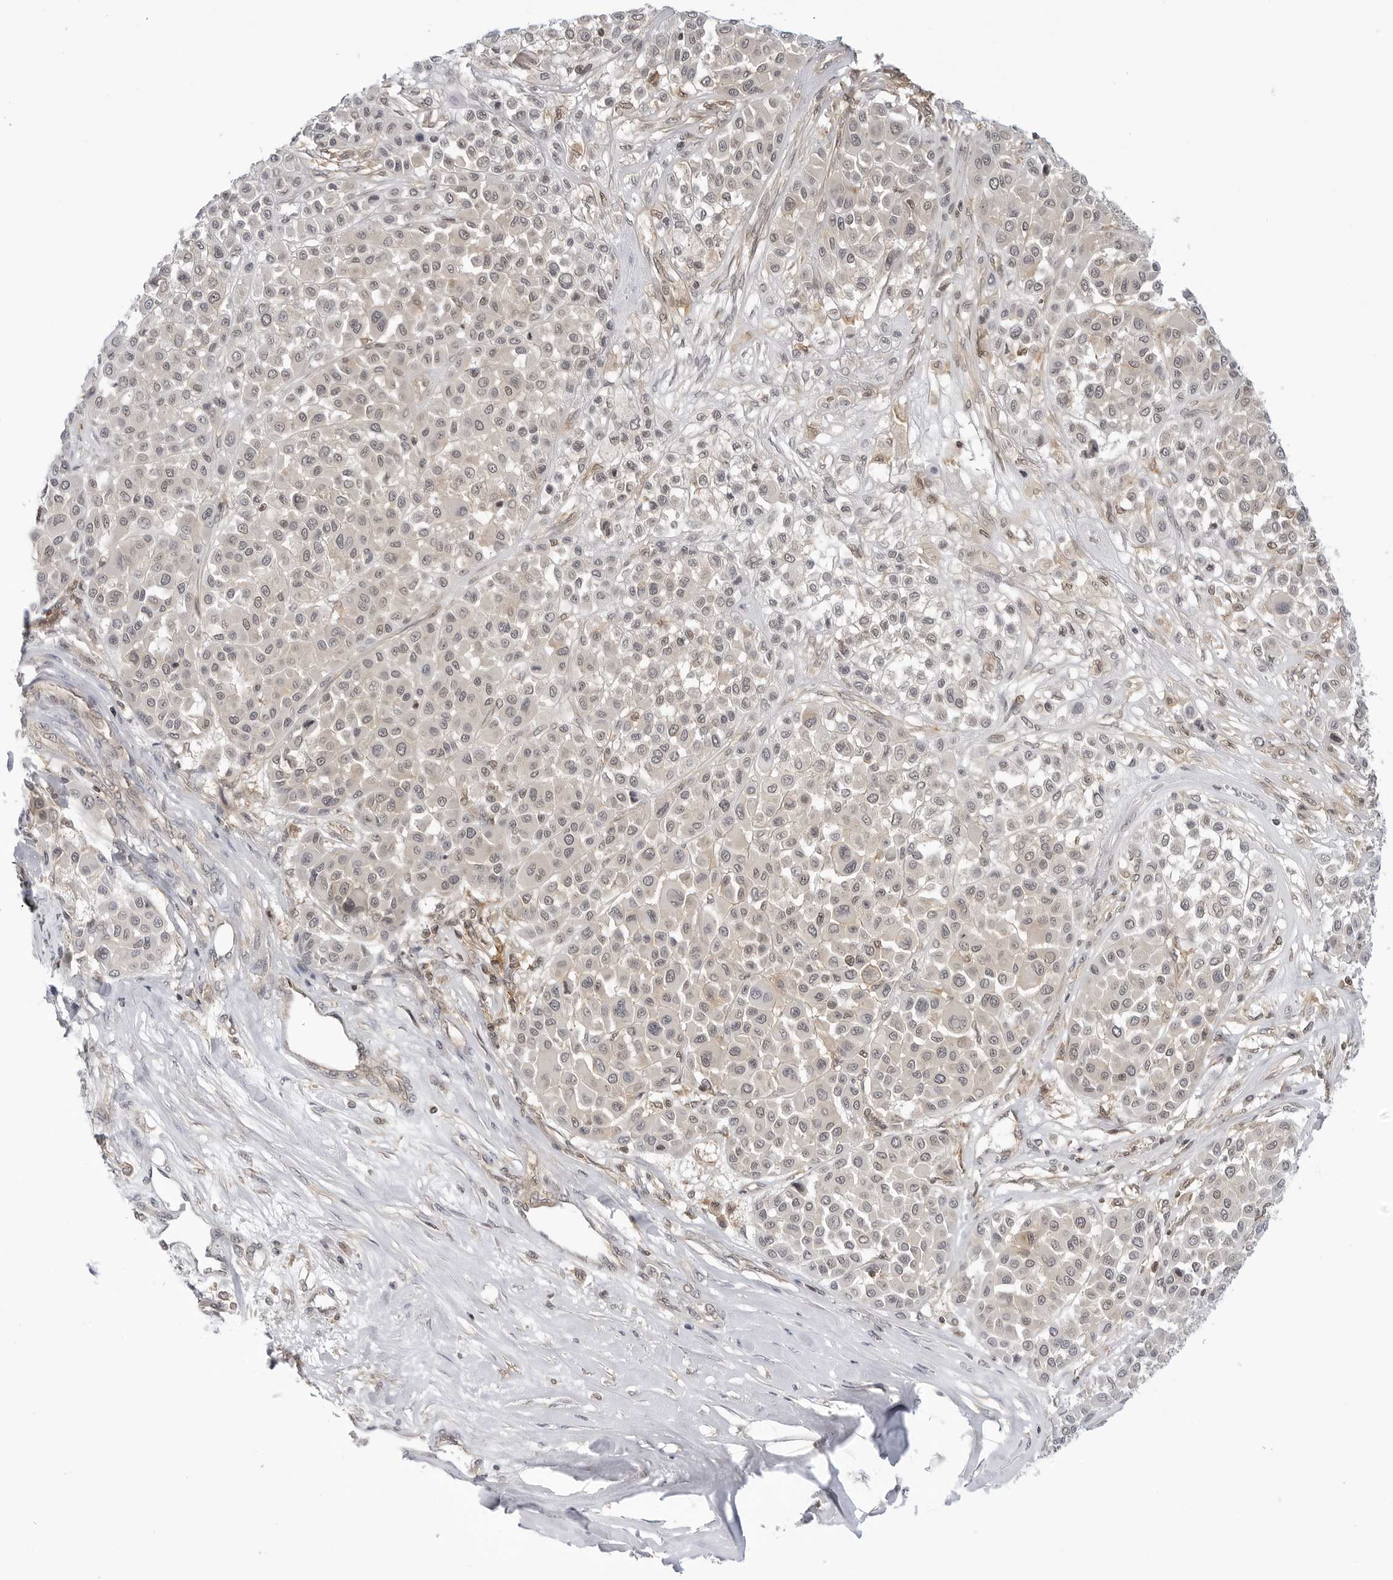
{"staining": {"intensity": "weak", "quantity": "<25%", "location": "cytoplasmic/membranous"}, "tissue": "melanoma", "cell_type": "Tumor cells", "image_type": "cancer", "snomed": [{"axis": "morphology", "description": "Malignant melanoma, Metastatic site"}, {"axis": "topography", "description": "Soft tissue"}], "caption": "Immunohistochemistry image of malignant melanoma (metastatic site) stained for a protein (brown), which reveals no expression in tumor cells.", "gene": "MAP2K5", "patient": {"sex": "male", "age": 41}}